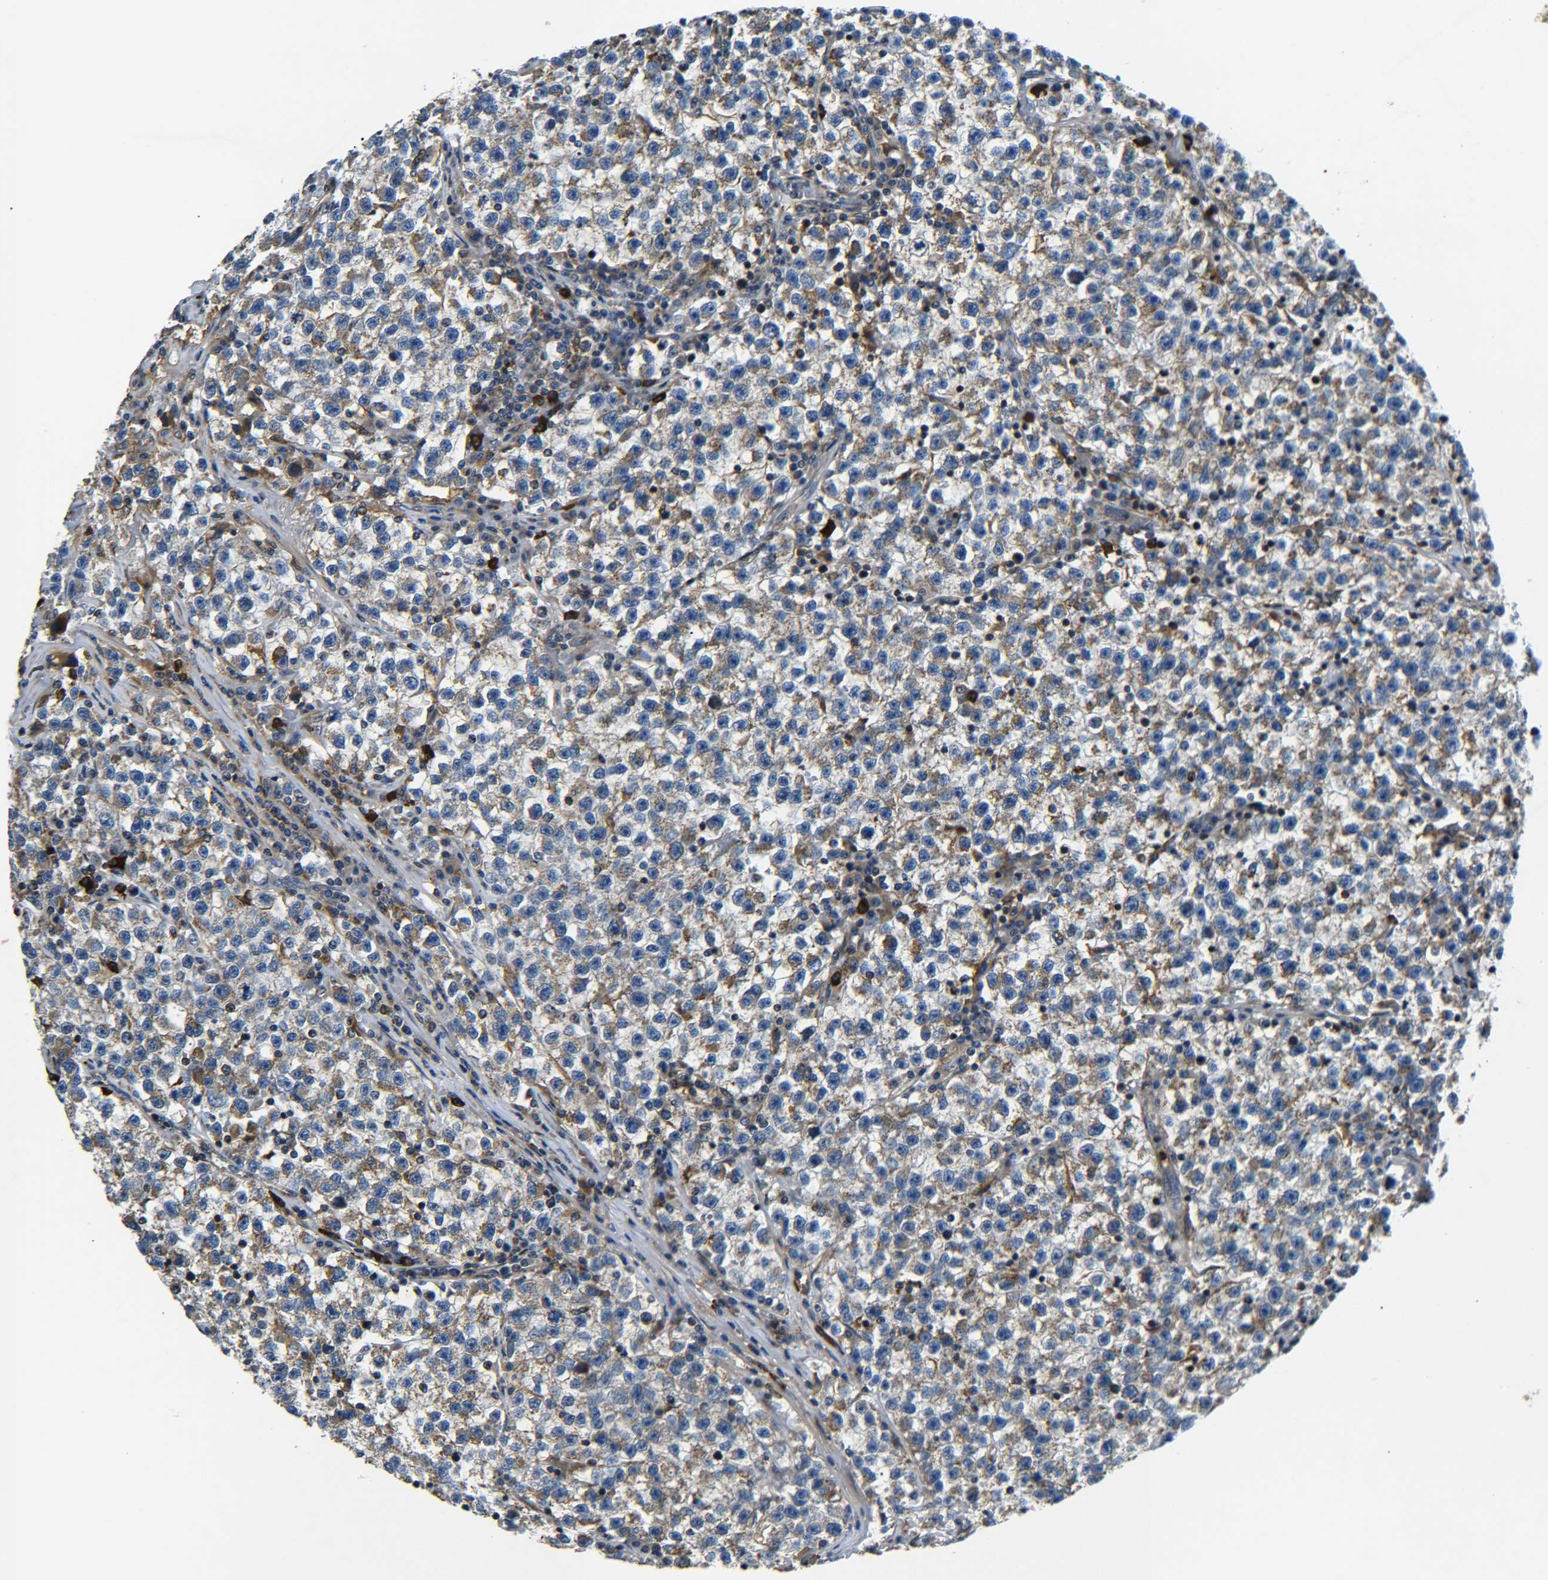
{"staining": {"intensity": "moderate", "quantity": ">75%", "location": "cytoplasmic/membranous"}, "tissue": "testis cancer", "cell_type": "Tumor cells", "image_type": "cancer", "snomed": [{"axis": "morphology", "description": "Seminoma, NOS"}, {"axis": "topography", "description": "Testis"}], "caption": "Human seminoma (testis) stained with a protein marker displays moderate staining in tumor cells.", "gene": "RAB1B", "patient": {"sex": "male", "age": 22}}